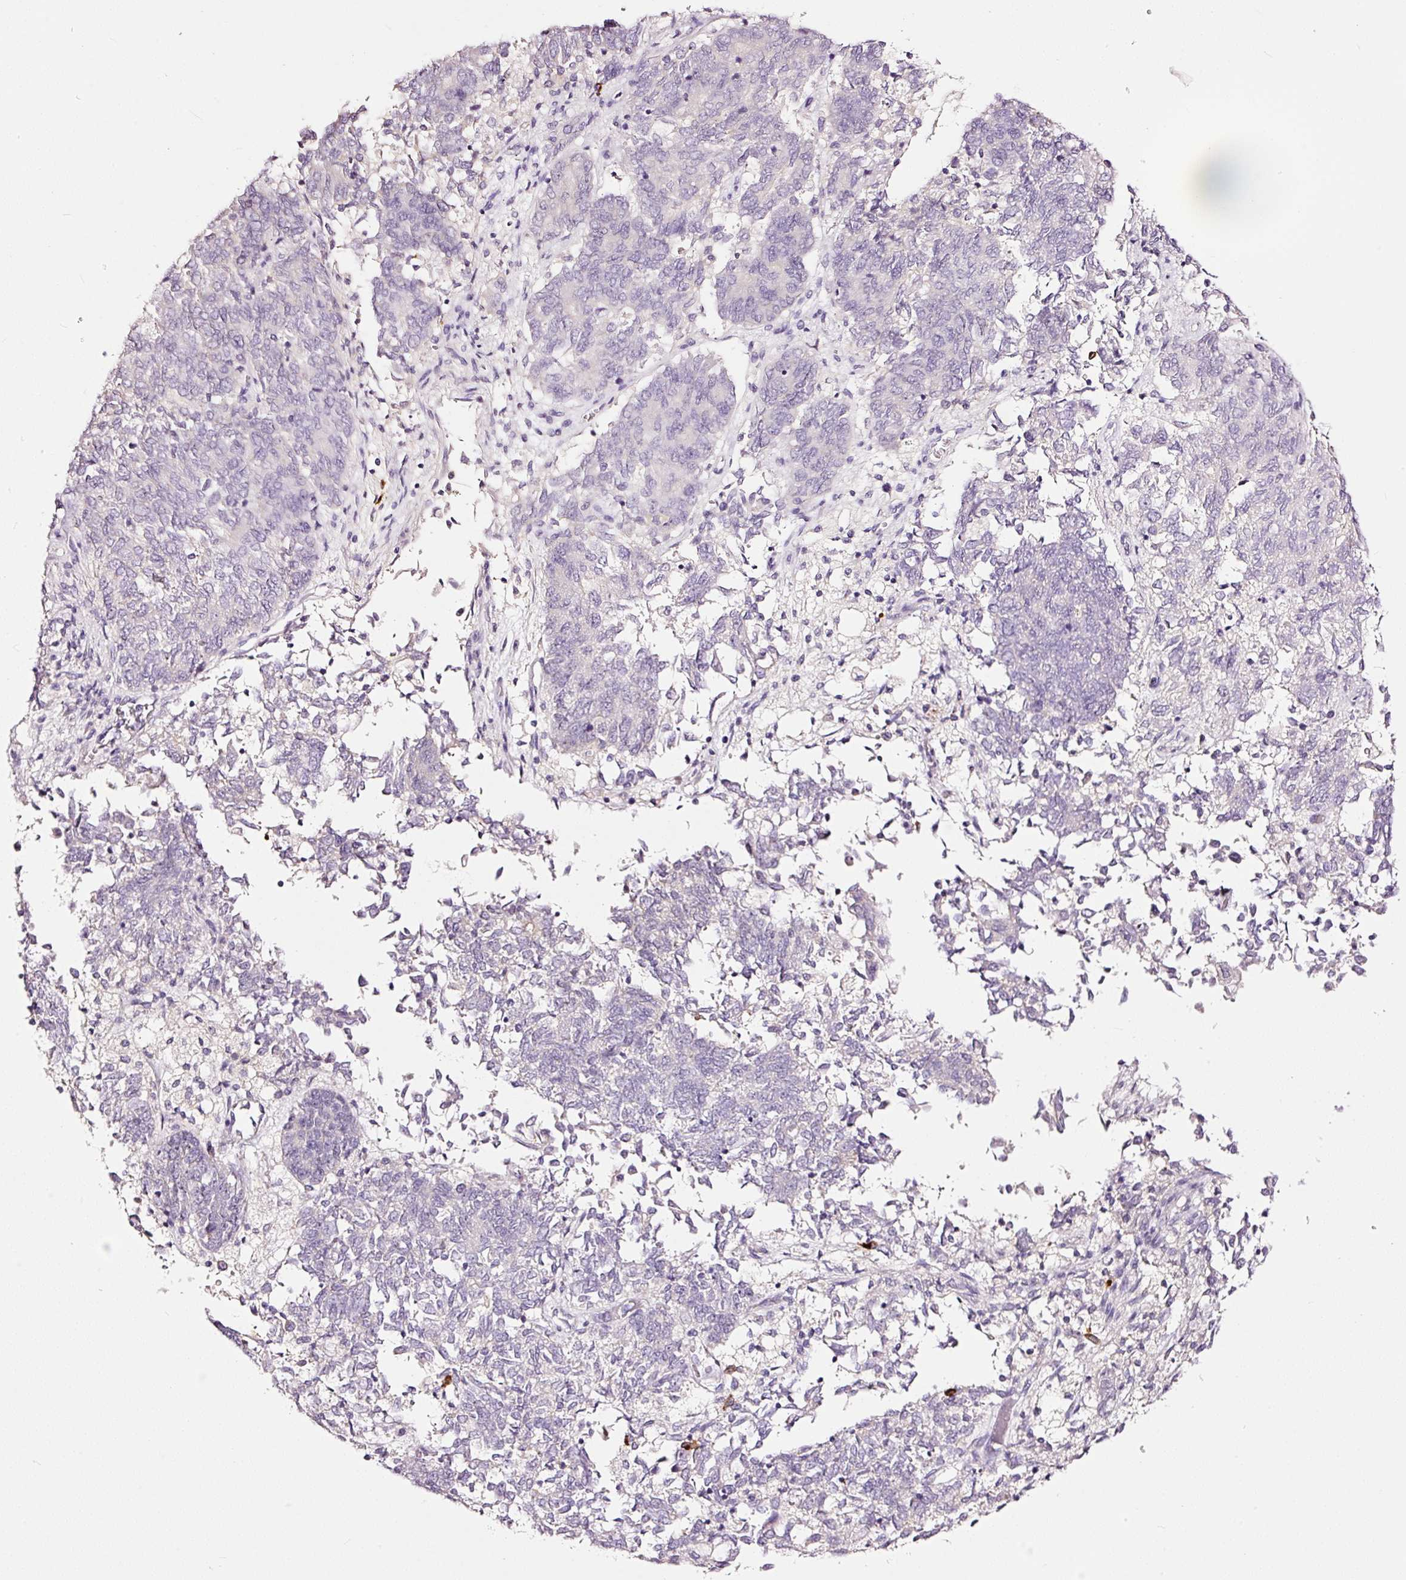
{"staining": {"intensity": "negative", "quantity": "none", "location": "none"}, "tissue": "endometrial cancer", "cell_type": "Tumor cells", "image_type": "cancer", "snomed": [{"axis": "morphology", "description": "Adenocarcinoma, NOS"}, {"axis": "topography", "description": "Endometrium"}], "caption": "Tumor cells are negative for brown protein staining in adenocarcinoma (endometrial).", "gene": "LAMP3", "patient": {"sex": "female", "age": 80}}